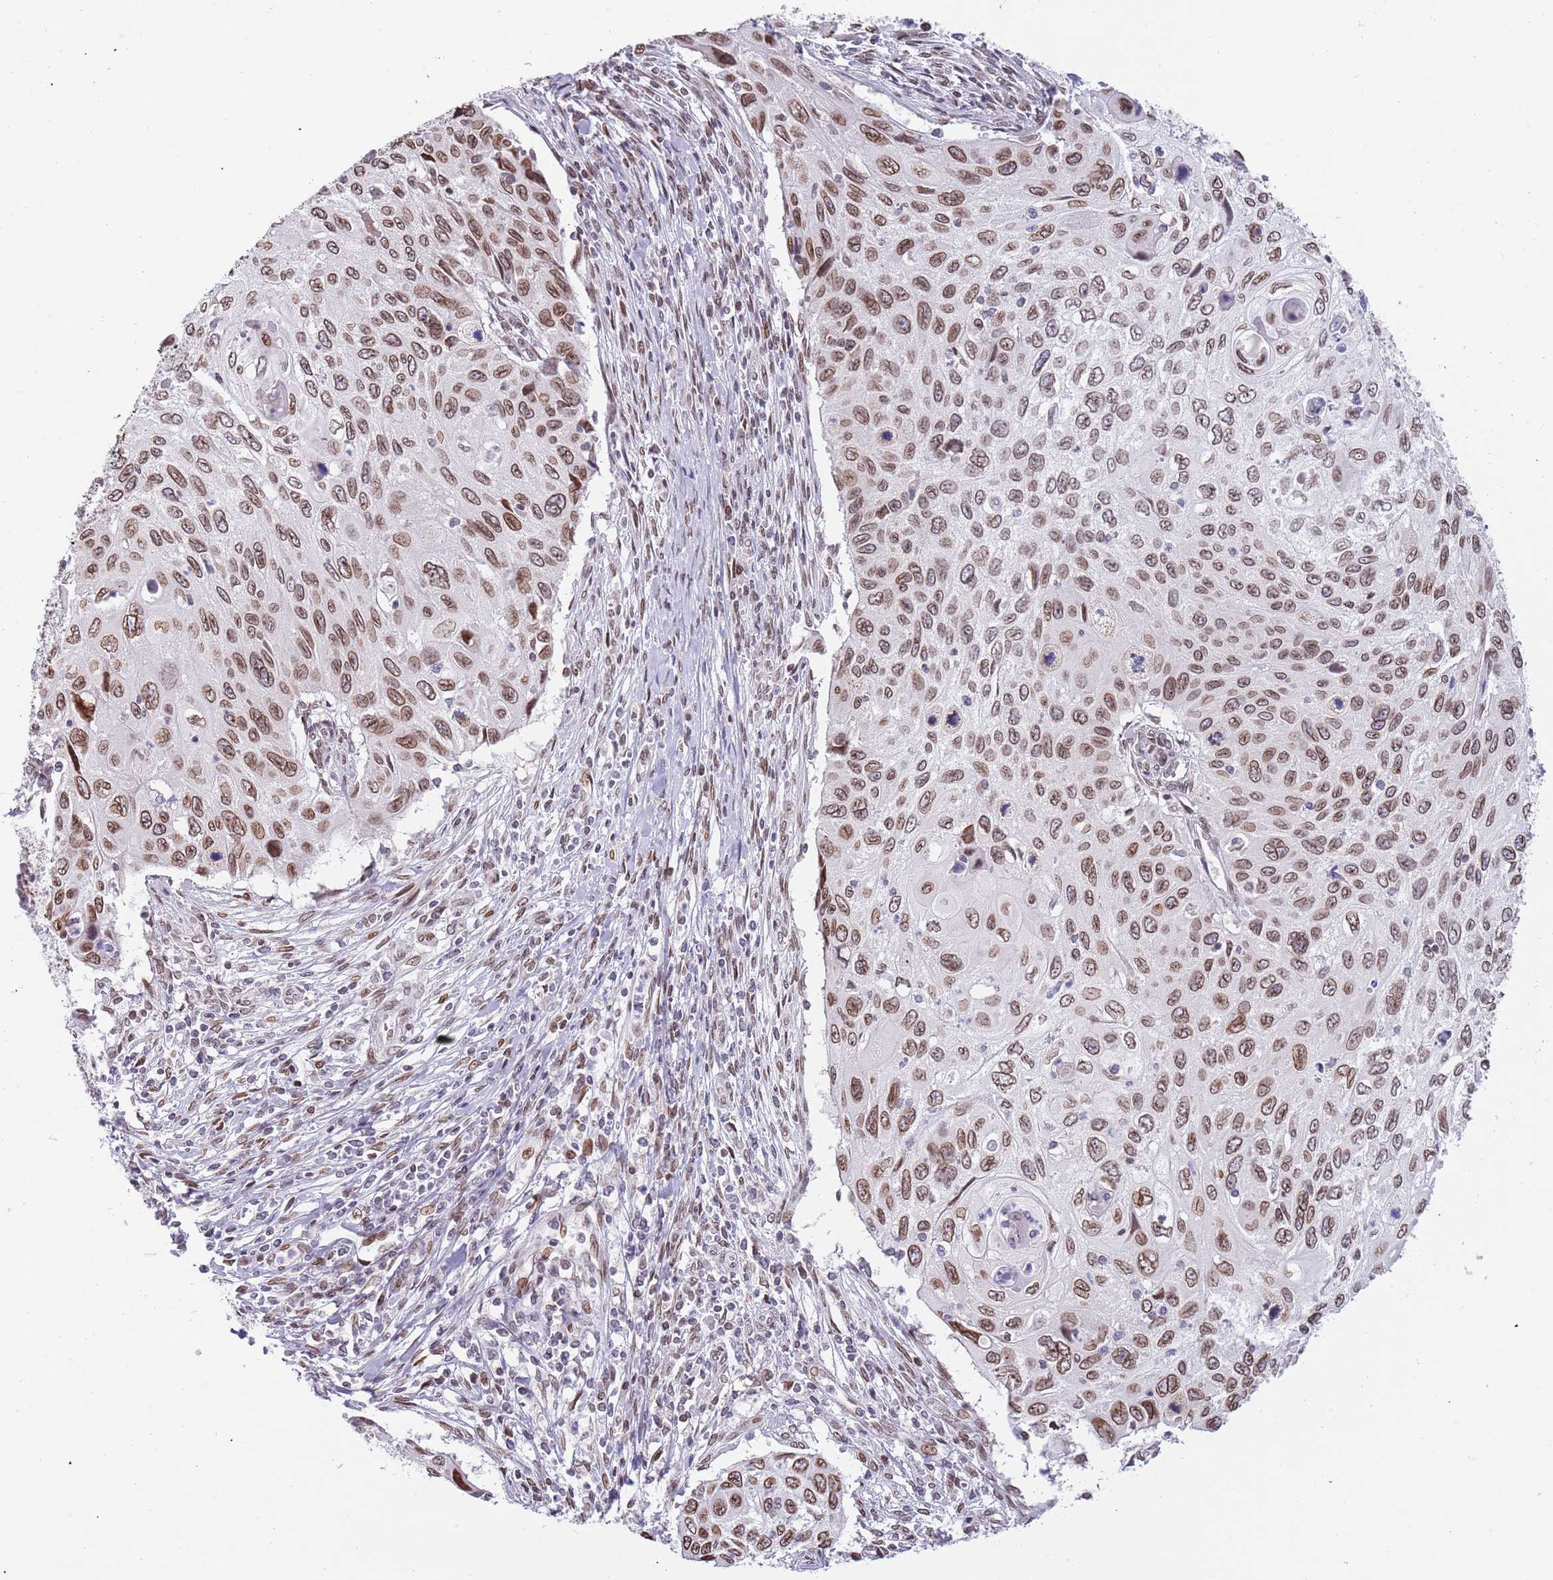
{"staining": {"intensity": "moderate", "quantity": ">75%", "location": "cytoplasmic/membranous,nuclear"}, "tissue": "cervical cancer", "cell_type": "Tumor cells", "image_type": "cancer", "snomed": [{"axis": "morphology", "description": "Squamous cell carcinoma, NOS"}, {"axis": "topography", "description": "Cervix"}], "caption": "High-power microscopy captured an immunohistochemistry (IHC) histopathology image of cervical cancer, revealing moderate cytoplasmic/membranous and nuclear positivity in about >75% of tumor cells. (DAB (3,3'-diaminobenzidine) = brown stain, brightfield microscopy at high magnification).", "gene": "KLHDC2", "patient": {"sex": "female", "age": 70}}